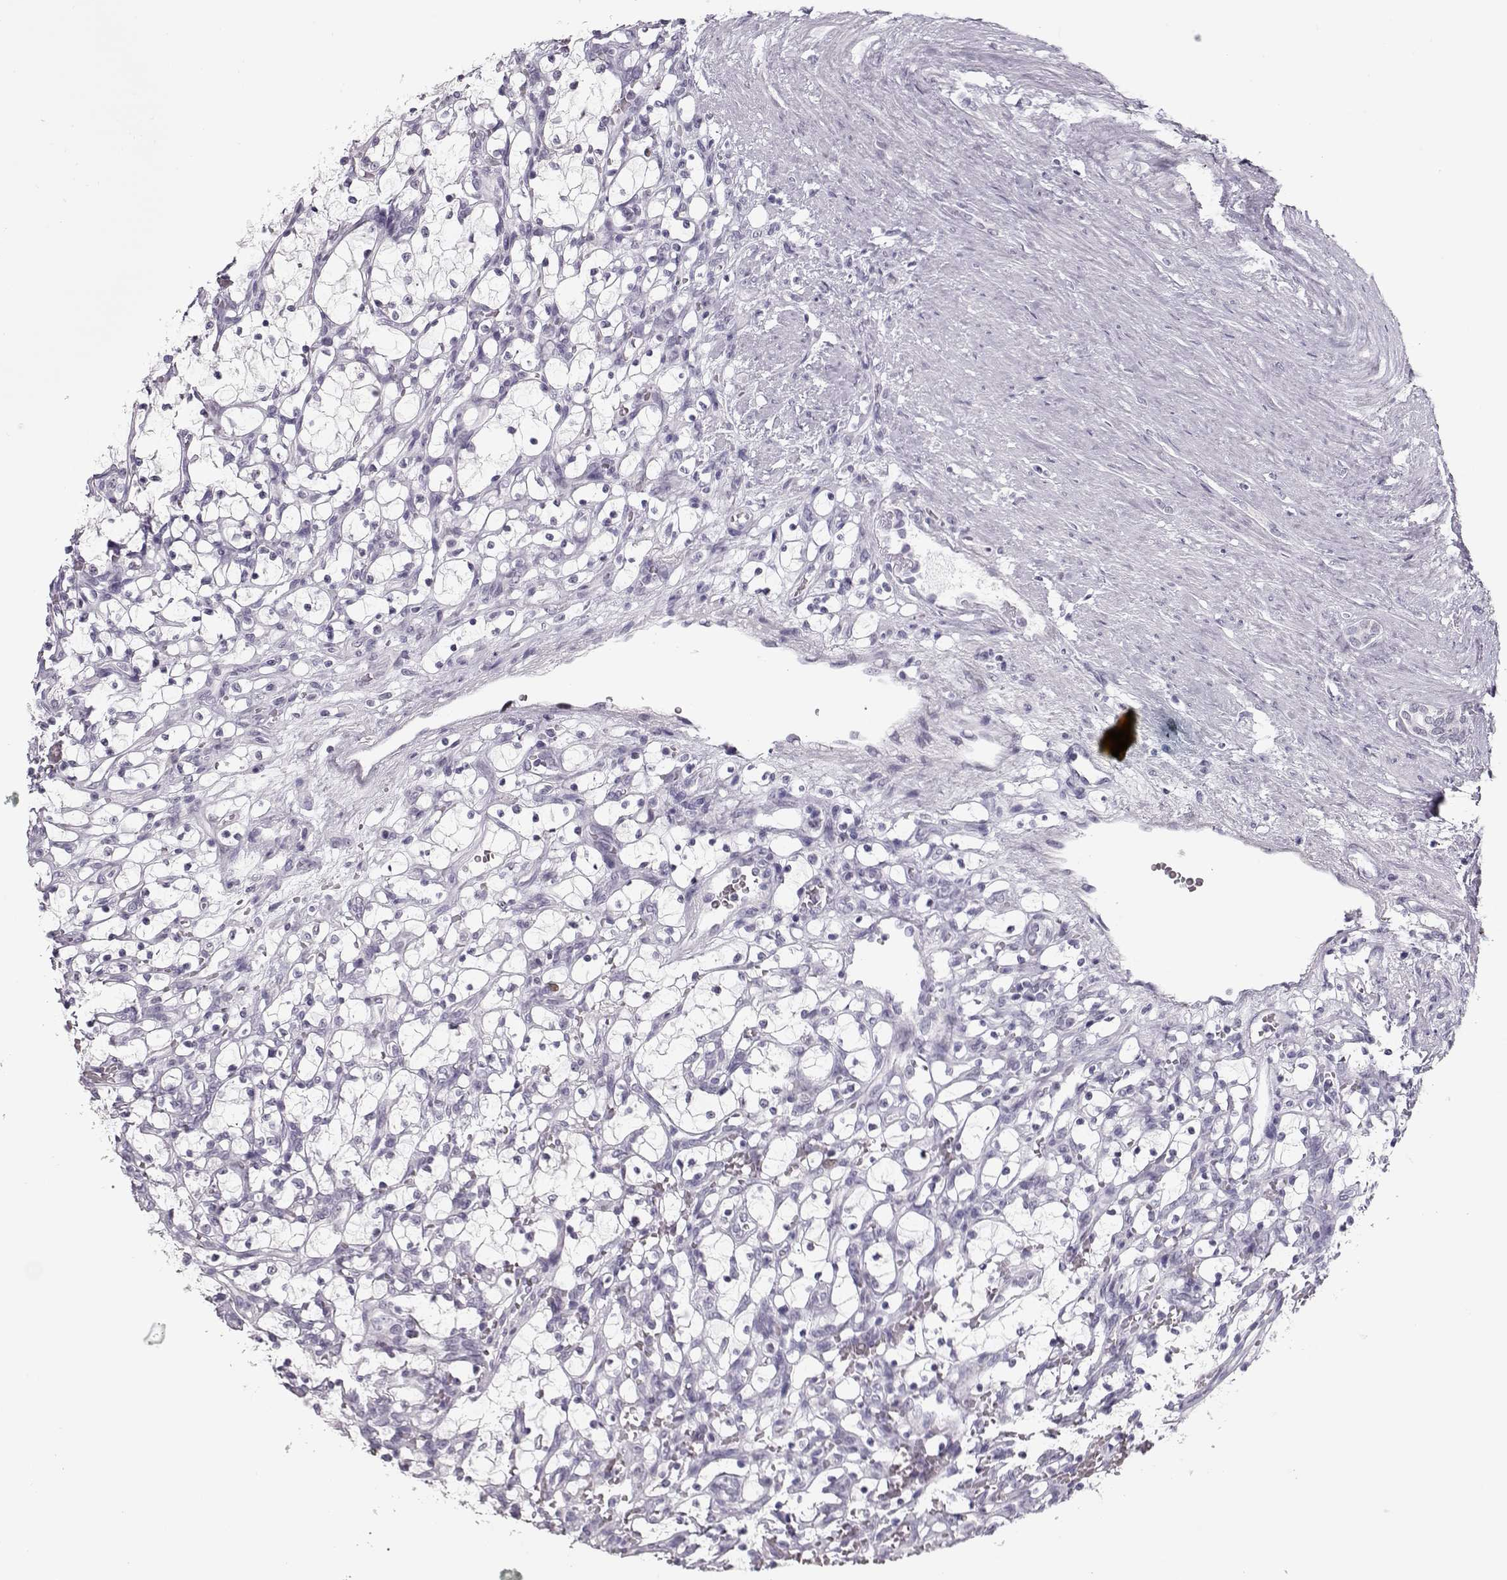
{"staining": {"intensity": "negative", "quantity": "none", "location": "none"}, "tissue": "renal cancer", "cell_type": "Tumor cells", "image_type": "cancer", "snomed": [{"axis": "morphology", "description": "Adenocarcinoma, NOS"}, {"axis": "topography", "description": "Kidney"}], "caption": "A histopathology image of renal cancer stained for a protein reveals no brown staining in tumor cells. (DAB immunohistochemistry visualized using brightfield microscopy, high magnification).", "gene": "SGO1", "patient": {"sex": "female", "age": 69}}